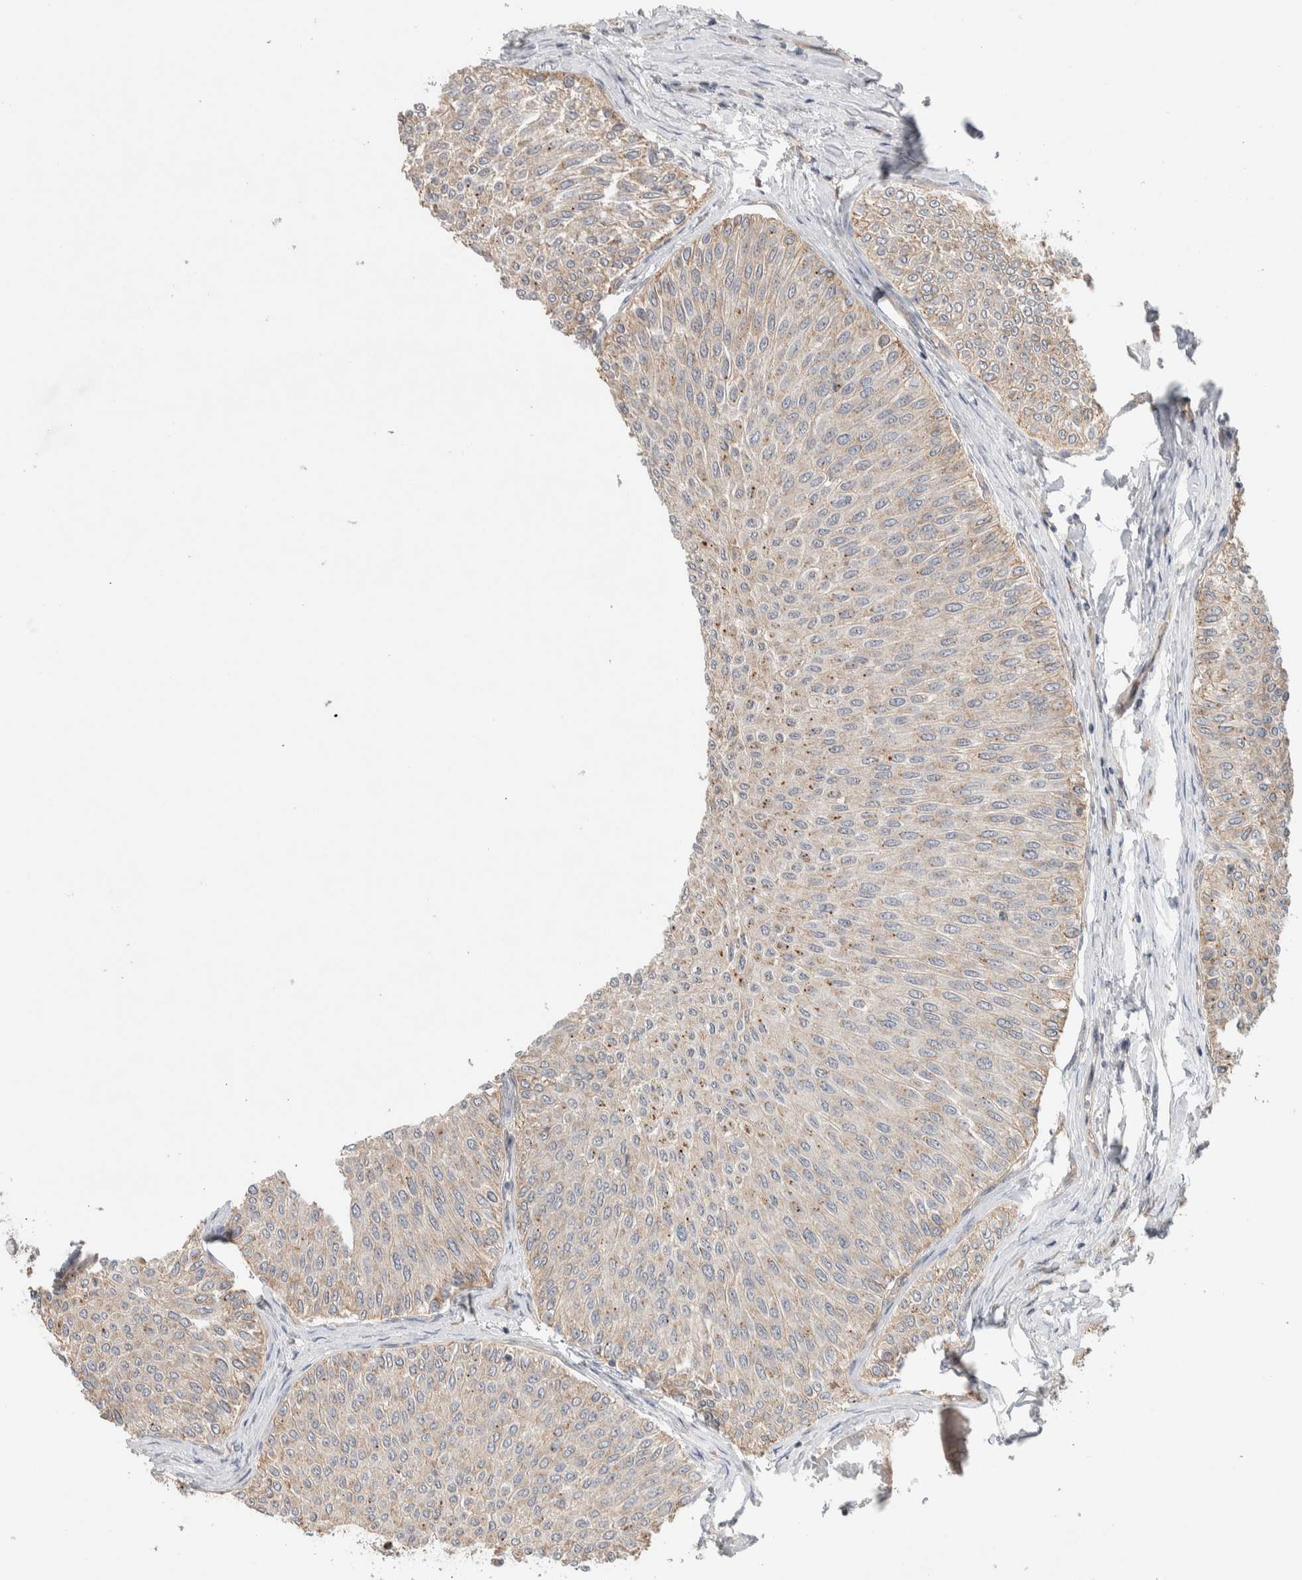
{"staining": {"intensity": "moderate", "quantity": "<25%", "location": "cytoplasmic/membranous"}, "tissue": "urothelial cancer", "cell_type": "Tumor cells", "image_type": "cancer", "snomed": [{"axis": "morphology", "description": "Urothelial carcinoma, Low grade"}, {"axis": "topography", "description": "Urinary bladder"}], "caption": "Protein analysis of urothelial cancer tissue reveals moderate cytoplasmic/membranous positivity in approximately <25% of tumor cells.", "gene": "DEPTOR", "patient": {"sex": "male", "age": 78}}